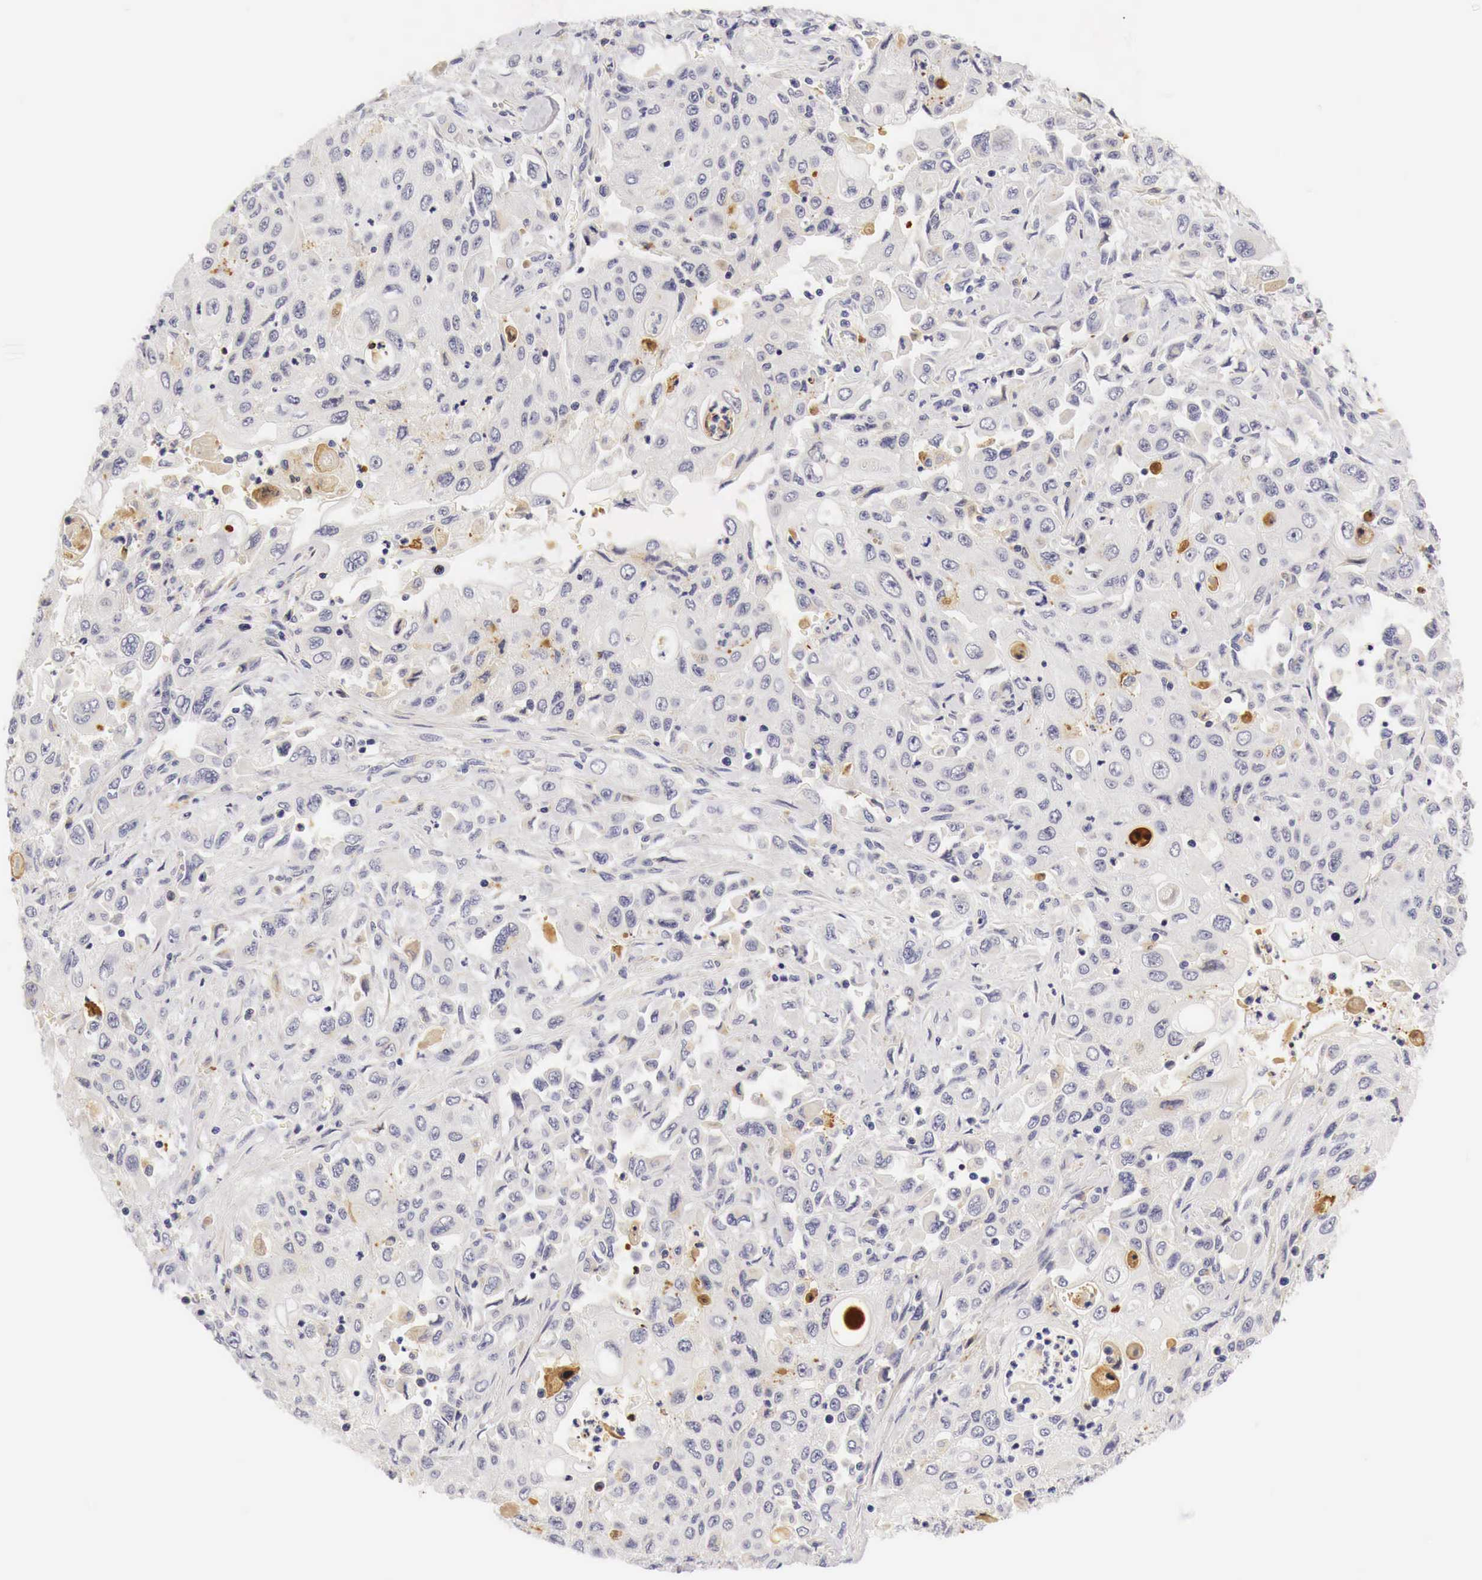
{"staining": {"intensity": "weak", "quantity": "<25%", "location": "cytoplasmic/membranous"}, "tissue": "pancreatic cancer", "cell_type": "Tumor cells", "image_type": "cancer", "snomed": [{"axis": "morphology", "description": "Adenocarcinoma, NOS"}, {"axis": "topography", "description": "Pancreas"}], "caption": "Immunohistochemistry (IHC) photomicrograph of neoplastic tissue: human pancreatic cancer stained with DAB (3,3'-diaminobenzidine) shows no significant protein expression in tumor cells.", "gene": "CASP3", "patient": {"sex": "male", "age": 70}}